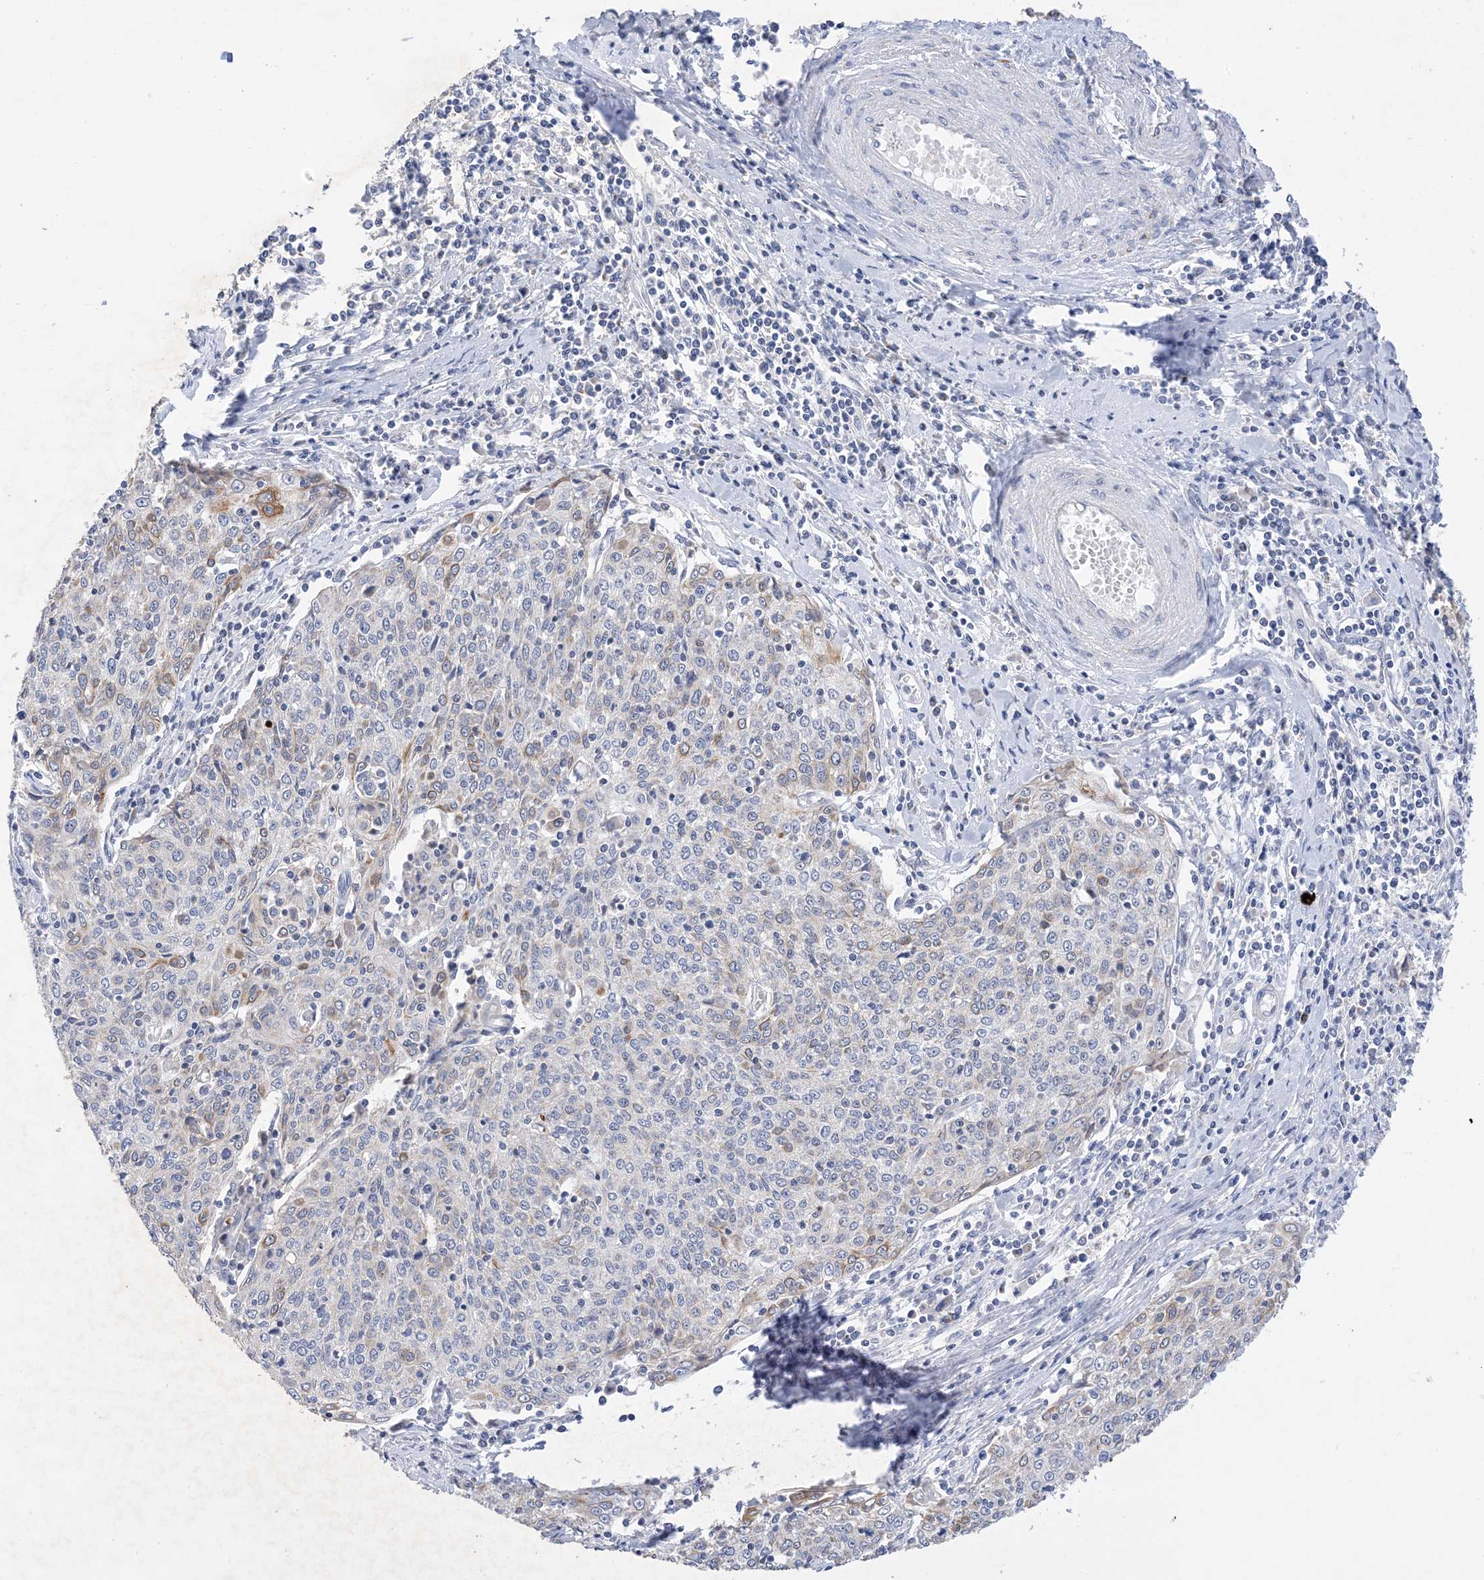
{"staining": {"intensity": "moderate", "quantity": "25%-75%", "location": "cytoplasmic/membranous"}, "tissue": "cervical cancer", "cell_type": "Tumor cells", "image_type": "cancer", "snomed": [{"axis": "morphology", "description": "Squamous cell carcinoma, NOS"}, {"axis": "topography", "description": "Cervix"}], "caption": "IHC of human squamous cell carcinoma (cervical) exhibits medium levels of moderate cytoplasmic/membranous staining in approximately 25%-75% of tumor cells.", "gene": "PLK4", "patient": {"sex": "female", "age": 48}}